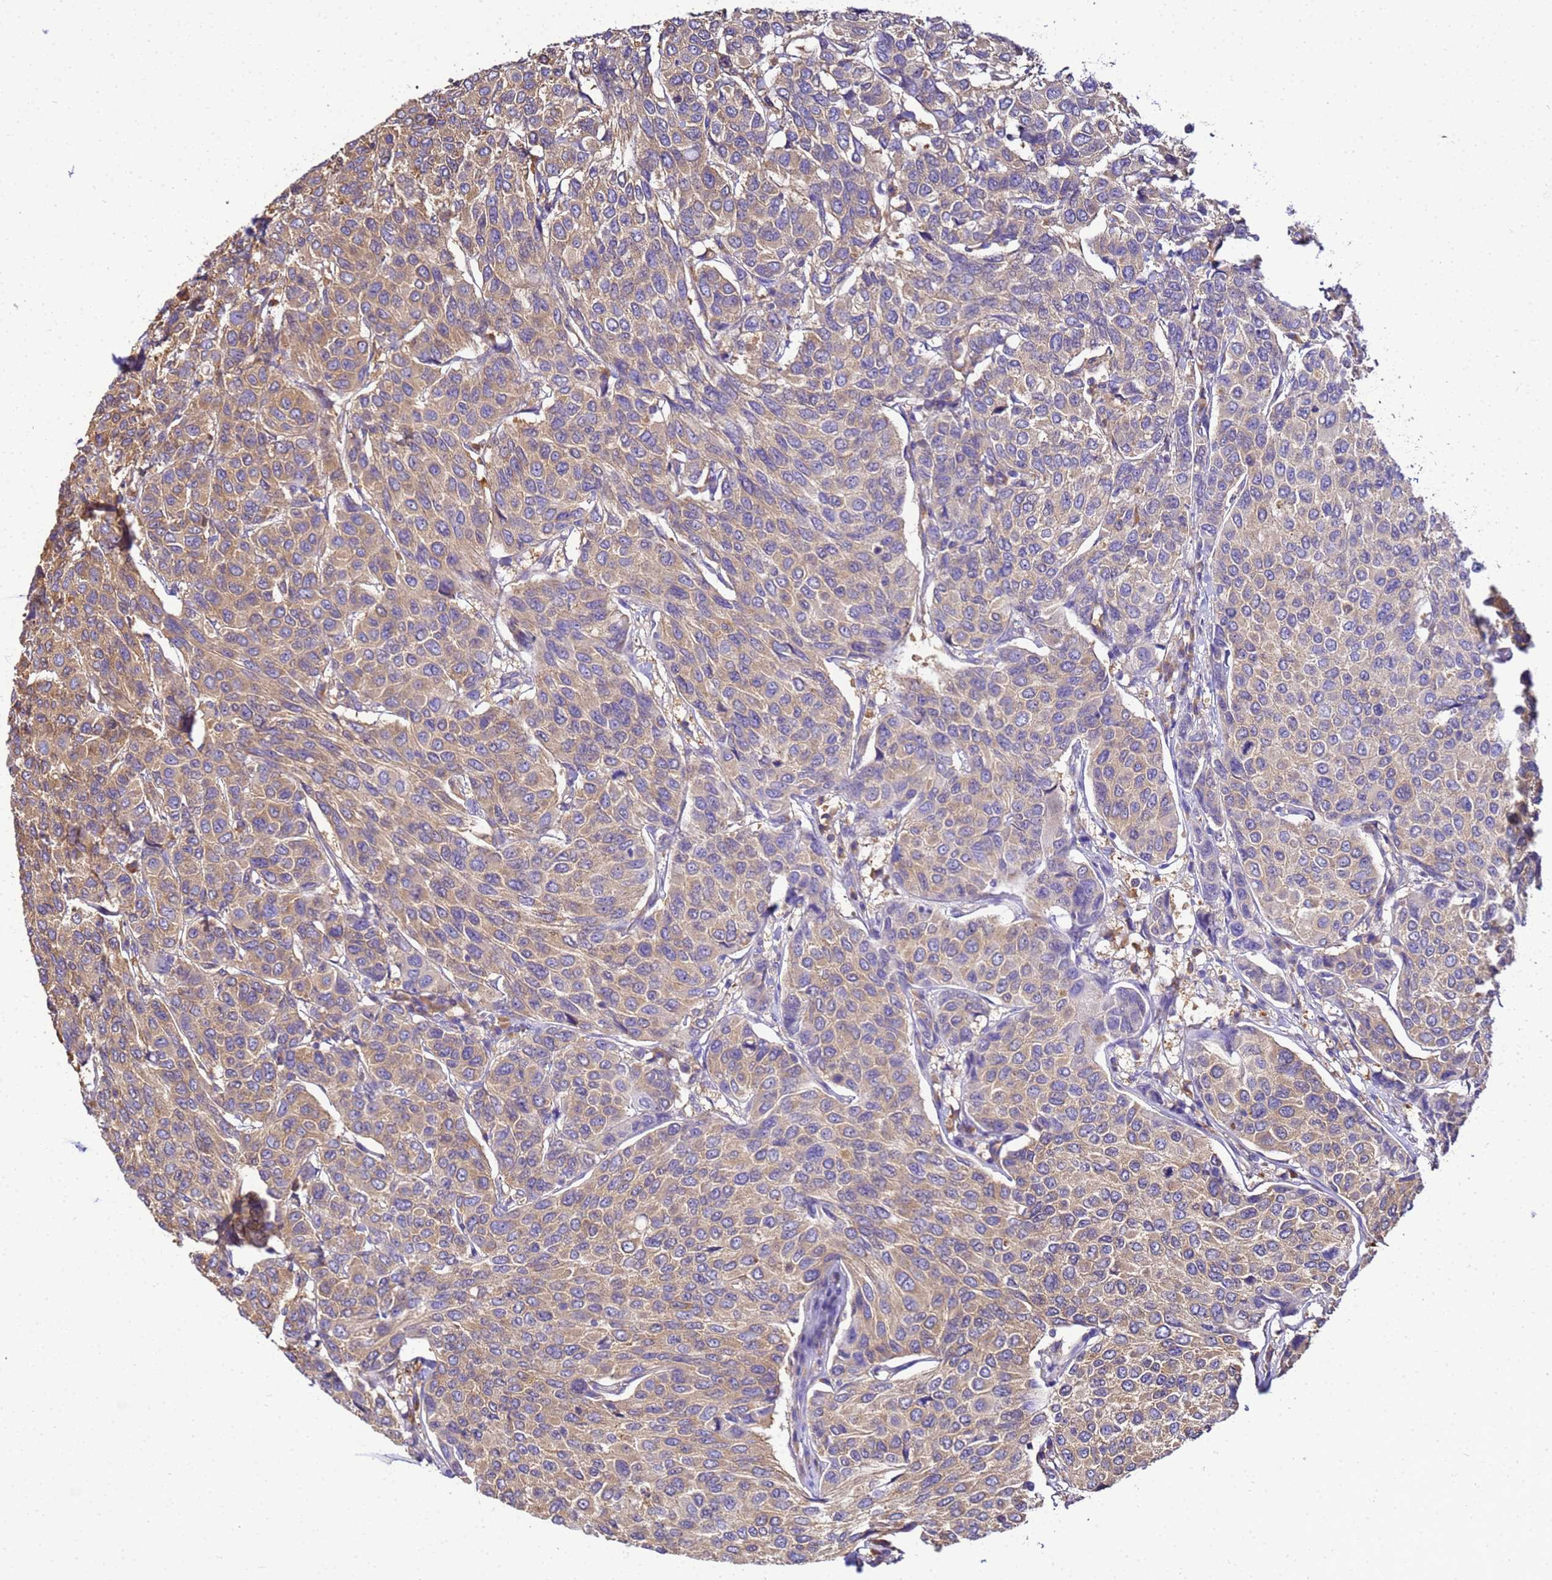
{"staining": {"intensity": "moderate", "quantity": ">75%", "location": "cytoplasmic/membranous"}, "tissue": "breast cancer", "cell_type": "Tumor cells", "image_type": "cancer", "snomed": [{"axis": "morphology", "description": "Duct carcinoma"}, {"axis": "topography", "description": "Breast"}], "caption": "High-power microscopy captured an immunohistochemistry (IHC) photomicrograph of breast cancer (invasive ductal carcinoma), revealing moderate cytoplasmic/membranous staining in approximately >75% of tumor cells. (DAB = brown stain, brightfield microscopy at high magnification).", "gene": "NARS1", "patient": {"sex": "female", "age": 55}}